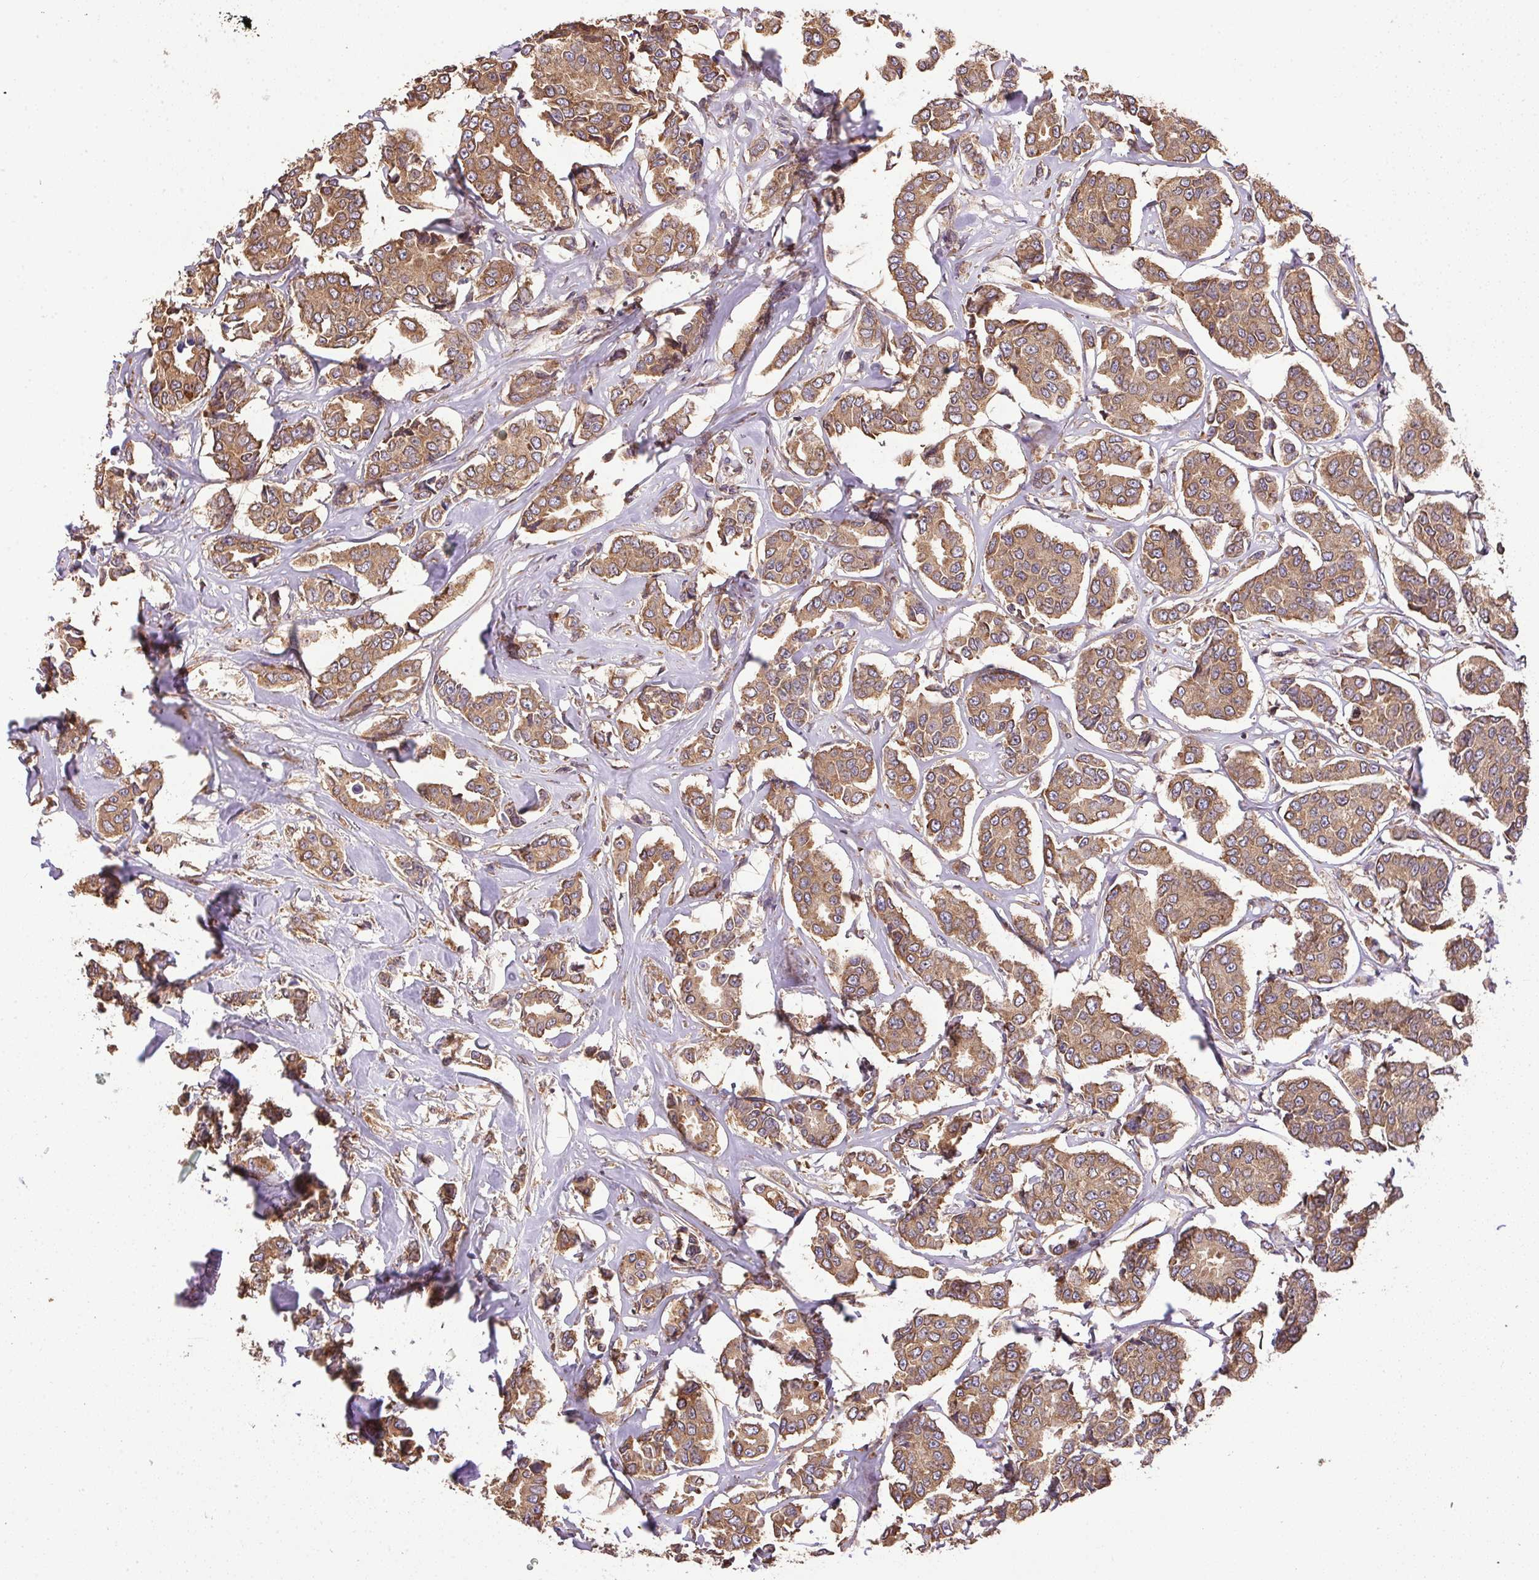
{"staining": {"intensity": "moderate", "quantity": ">75%", "location": "cytoplasmic/membranous"}, "tissue": "breast cancer", "cell_type": "Tumor cells", "image_type": "cancer", "snomed": [{"axis": "morphology", "description": "Duct carcinoma"}, {"axis": "topography", "description": "Breast"}], "caption": "A brown stain highlights moderate cytoplasmic/membranous staining of a protein in human invasive ductal carcinoma (breast) tumor cells.", "gene": "EIF2S1", "patient": {"sex": "female", "age": 94}}